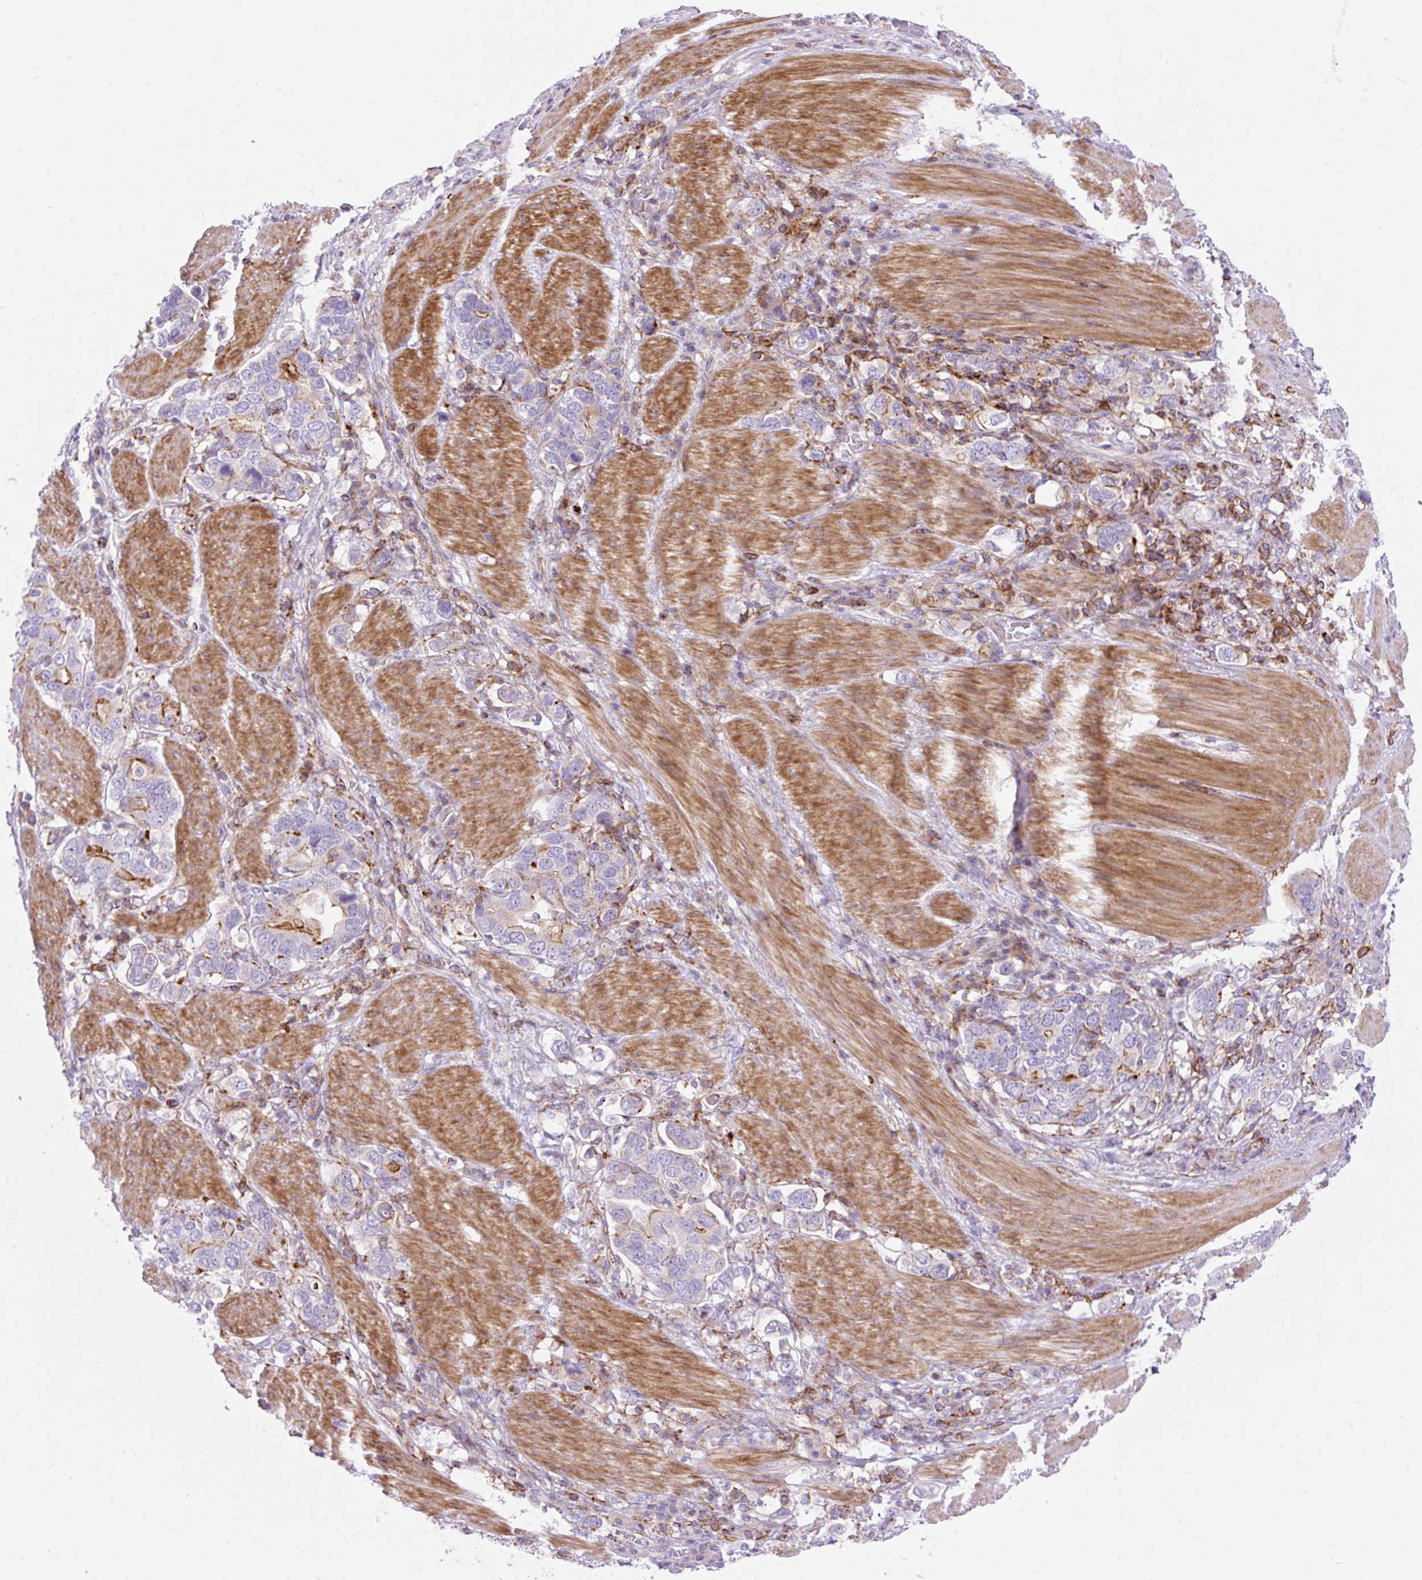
{"staining": {"intensity": "moderate", "quantity": "<25%", "location": "cytoplasmic/membranous"}, "tissue": "stomach cancer", "cell_type": "Tumor cells", "image_type": "cancer", "snomed": [{"axis": "morphology", "description": "Adenocarcinoma, NOS"}, {"axis": "topography", "description": "Stomach, upper"}, {"axis": "topography", "description": "Stomach"}], "caption": "High-magnification brightfield microscopy of stomach cancer (adenocarcinoma) stained with DAB (3,3'-diaminobenzidine) (brown) and counterstained with hematoxylin (blue). tumor cells exhibit moderate cytoplasmic/membranous expression is appreciated in approximately<25% of cells. (DAB (3,3'-diaminobenzidine) IHC with brightfield microscopy, high magnification).", "gene": "CORO7-PAM16", "patient": {"sex": "male", "age": 62}}